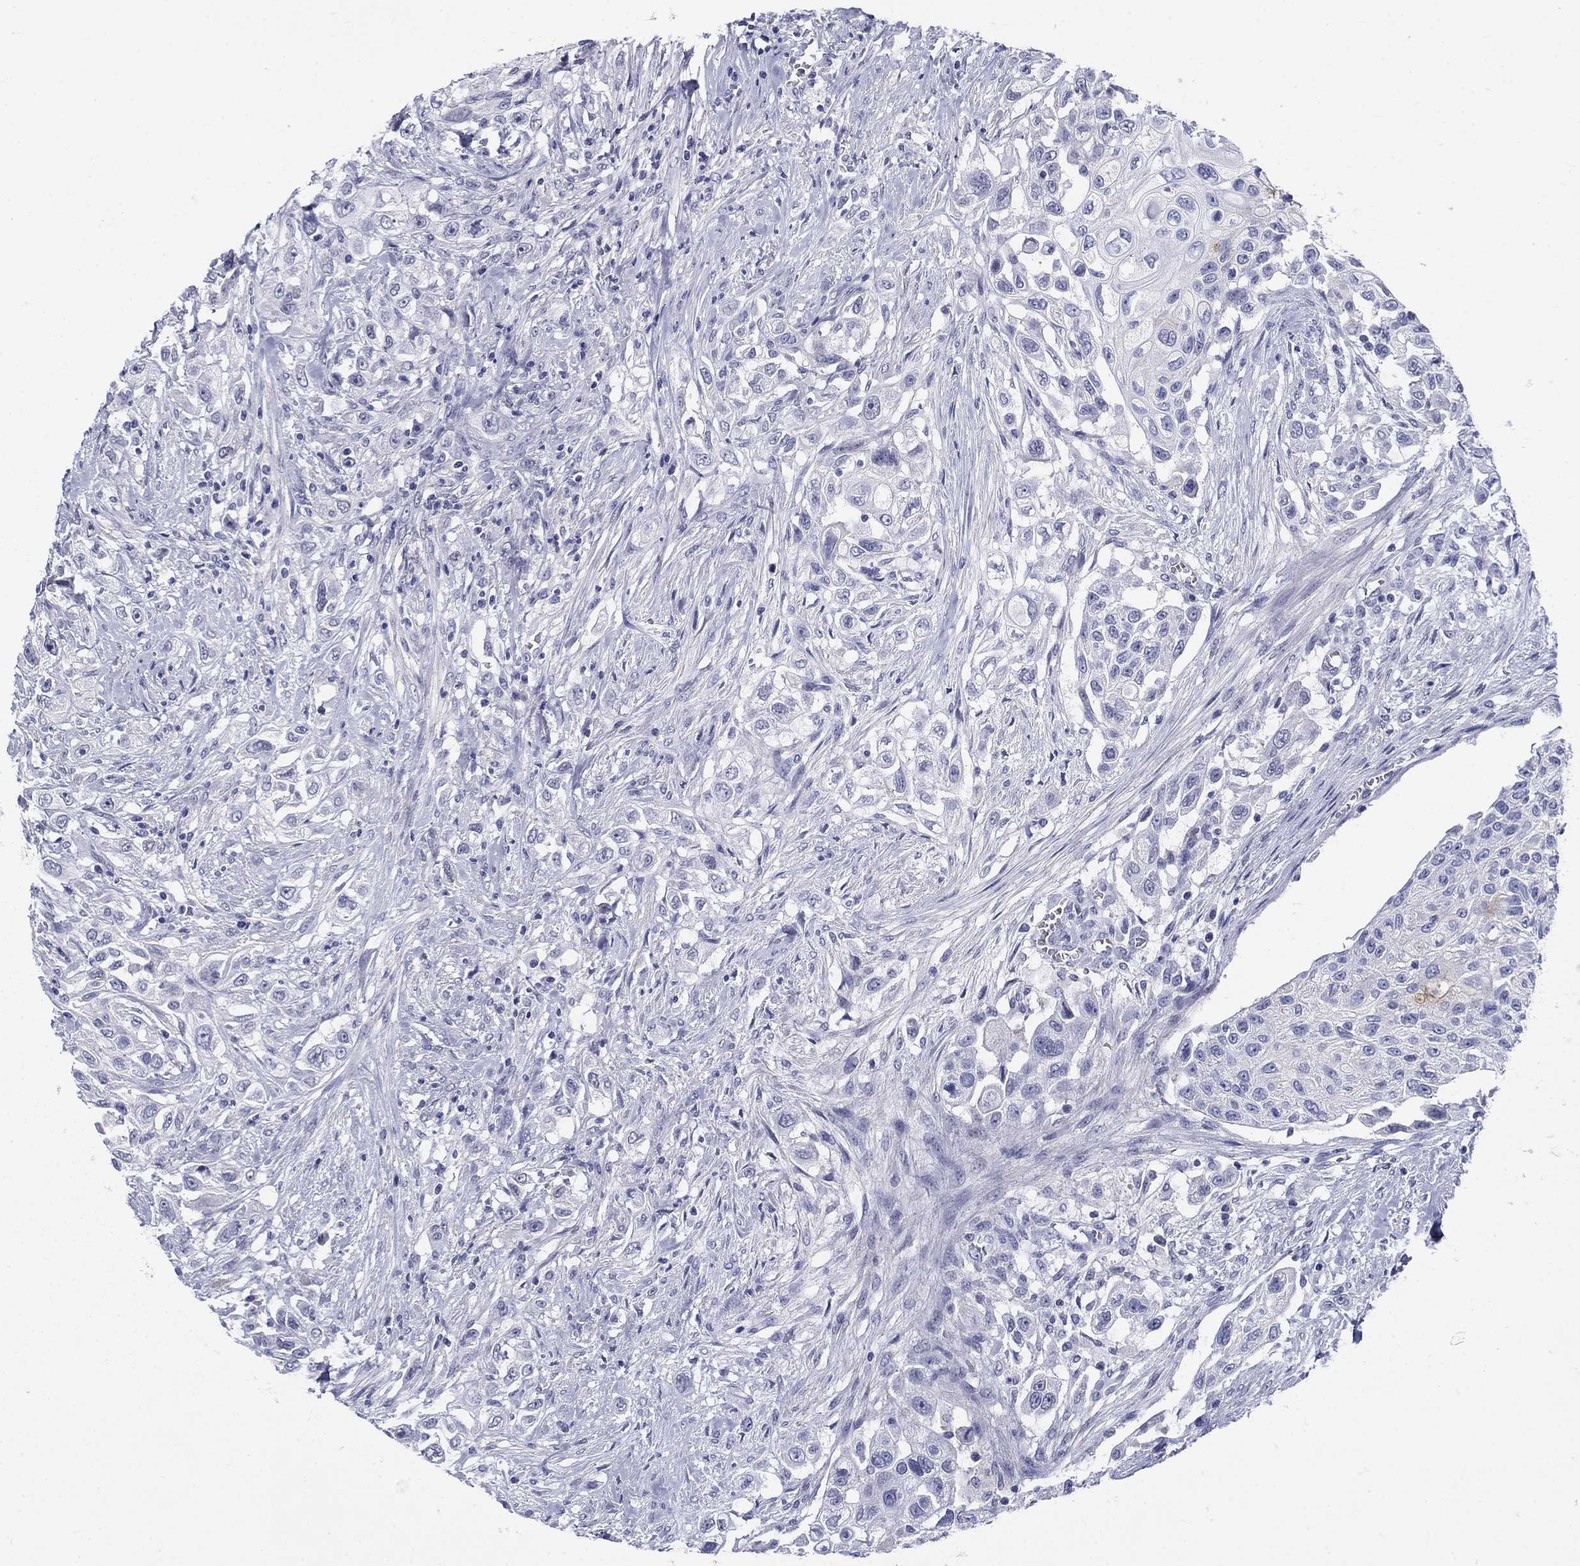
{"staining": {"intensity": "negative", "quantity": "none", "location": "none"}, "tissue": "urothelial cancer", "cell_type": "Tumor cells", "image_type": "cancer", "snomed": [{"axis": "morphology", "description": "Urothelial carcinoma, High grade"}, {"axis": "topography", "description": "Urinary bladder"}], "caption": "Immunohistochemical staining of human urothelial cancer shows no significant expression in tumor cells.", "gene": "C4orf19", "patient": {"sex": "female", "age": 56}}